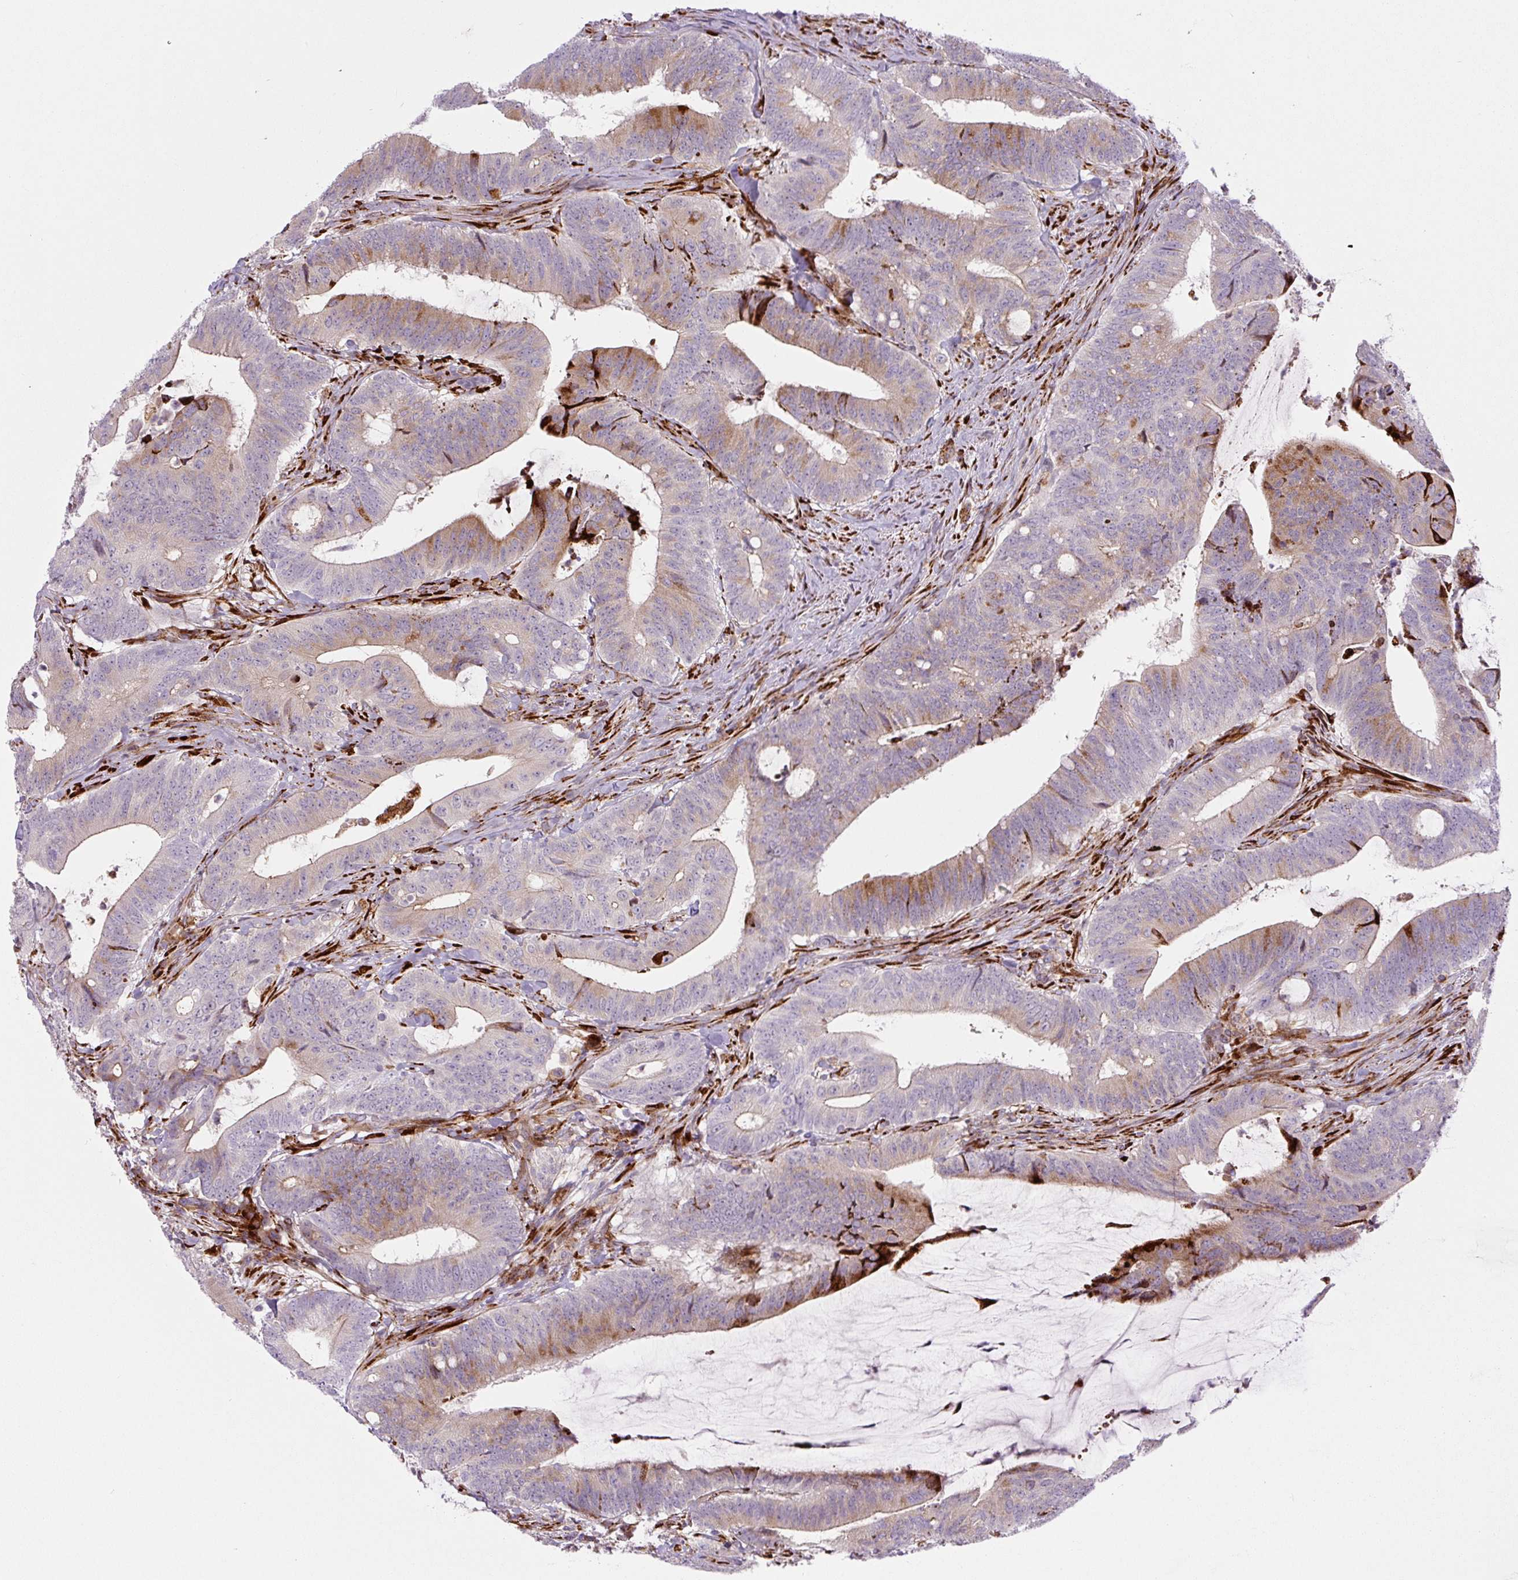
{"staining": {"intensity": "moderate", "quantity": "25%-75%", "location": "cytoplasmic/membranous"}, "tissue": "colorectal cancer", "cell_type": "Tumor cells", "image_type": "cancer", "snomed": [{"axis": "morphology", "description": "Adenocarcinoma, NOS"}, {"axis": "topography", "description": "Colon"}], "caption": "A brown stain shows moderate cytoplasmic/membranous positivity of a protein in human colorectal cancer (adenocarcinoma) tumor cells.", "gene": "DISP3", "patient": {"sex": "female", "age": 43}}